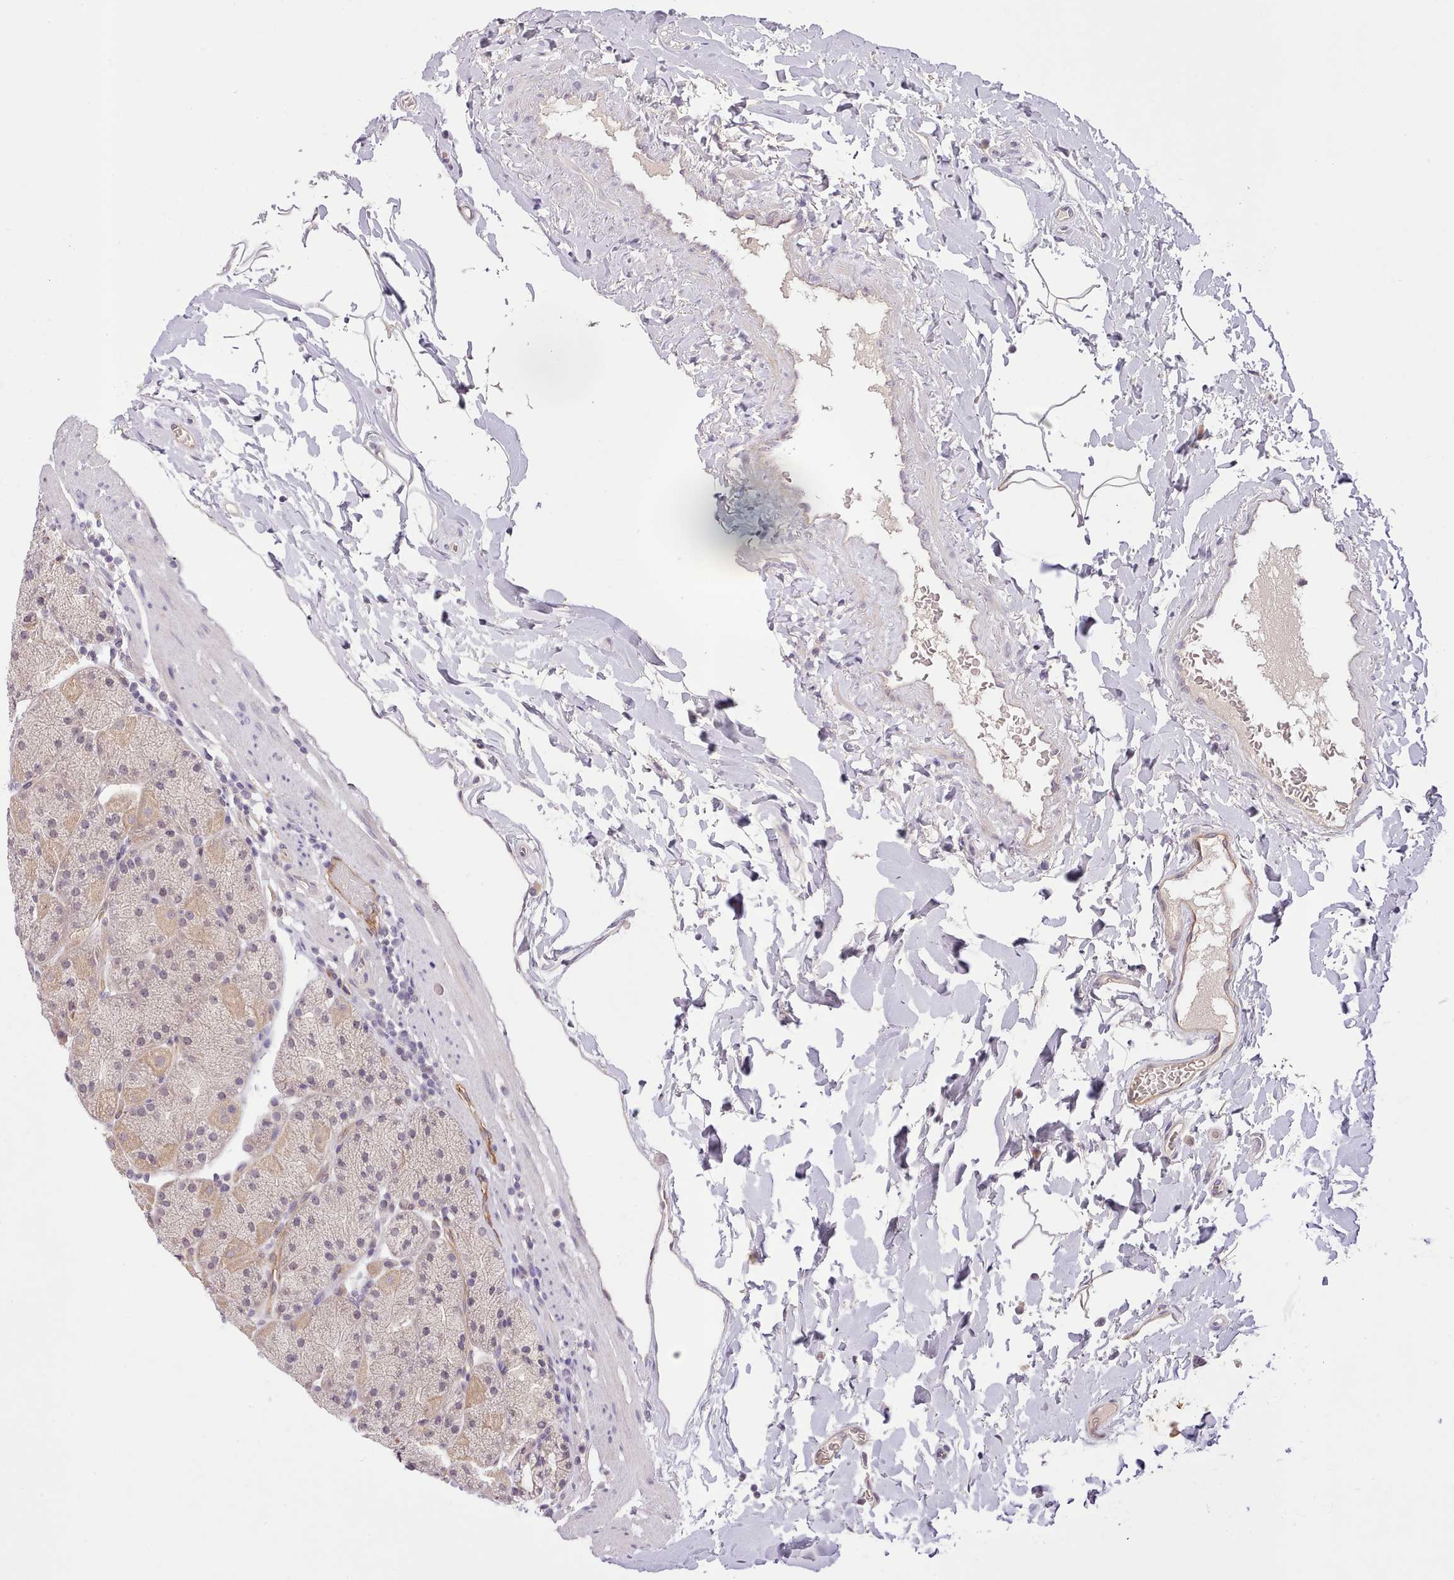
{"staining": {"intensity": "weak", "quantity": "25%-75%", "location": "cytoplasmic/membranous"}, "tissue": "stomach", "cell_type": "Glandular cells", "image_type": "normal", "snomed": [{"axis": "morphology", "description": "Normal tissue, NOS"}, {"axis": "topography", "description": "Stomach, upper"}, {"axis": "topography", "description": "Stomach, lower"}], "caption": "Glandular cells demonstrate low levels of weak cytoplasmic/membranous staining in approximately 25%-75% of cells in unremarkable human stomach.", "gene": "ZNF658", "patient": {"sex": "male", "age": 67}}